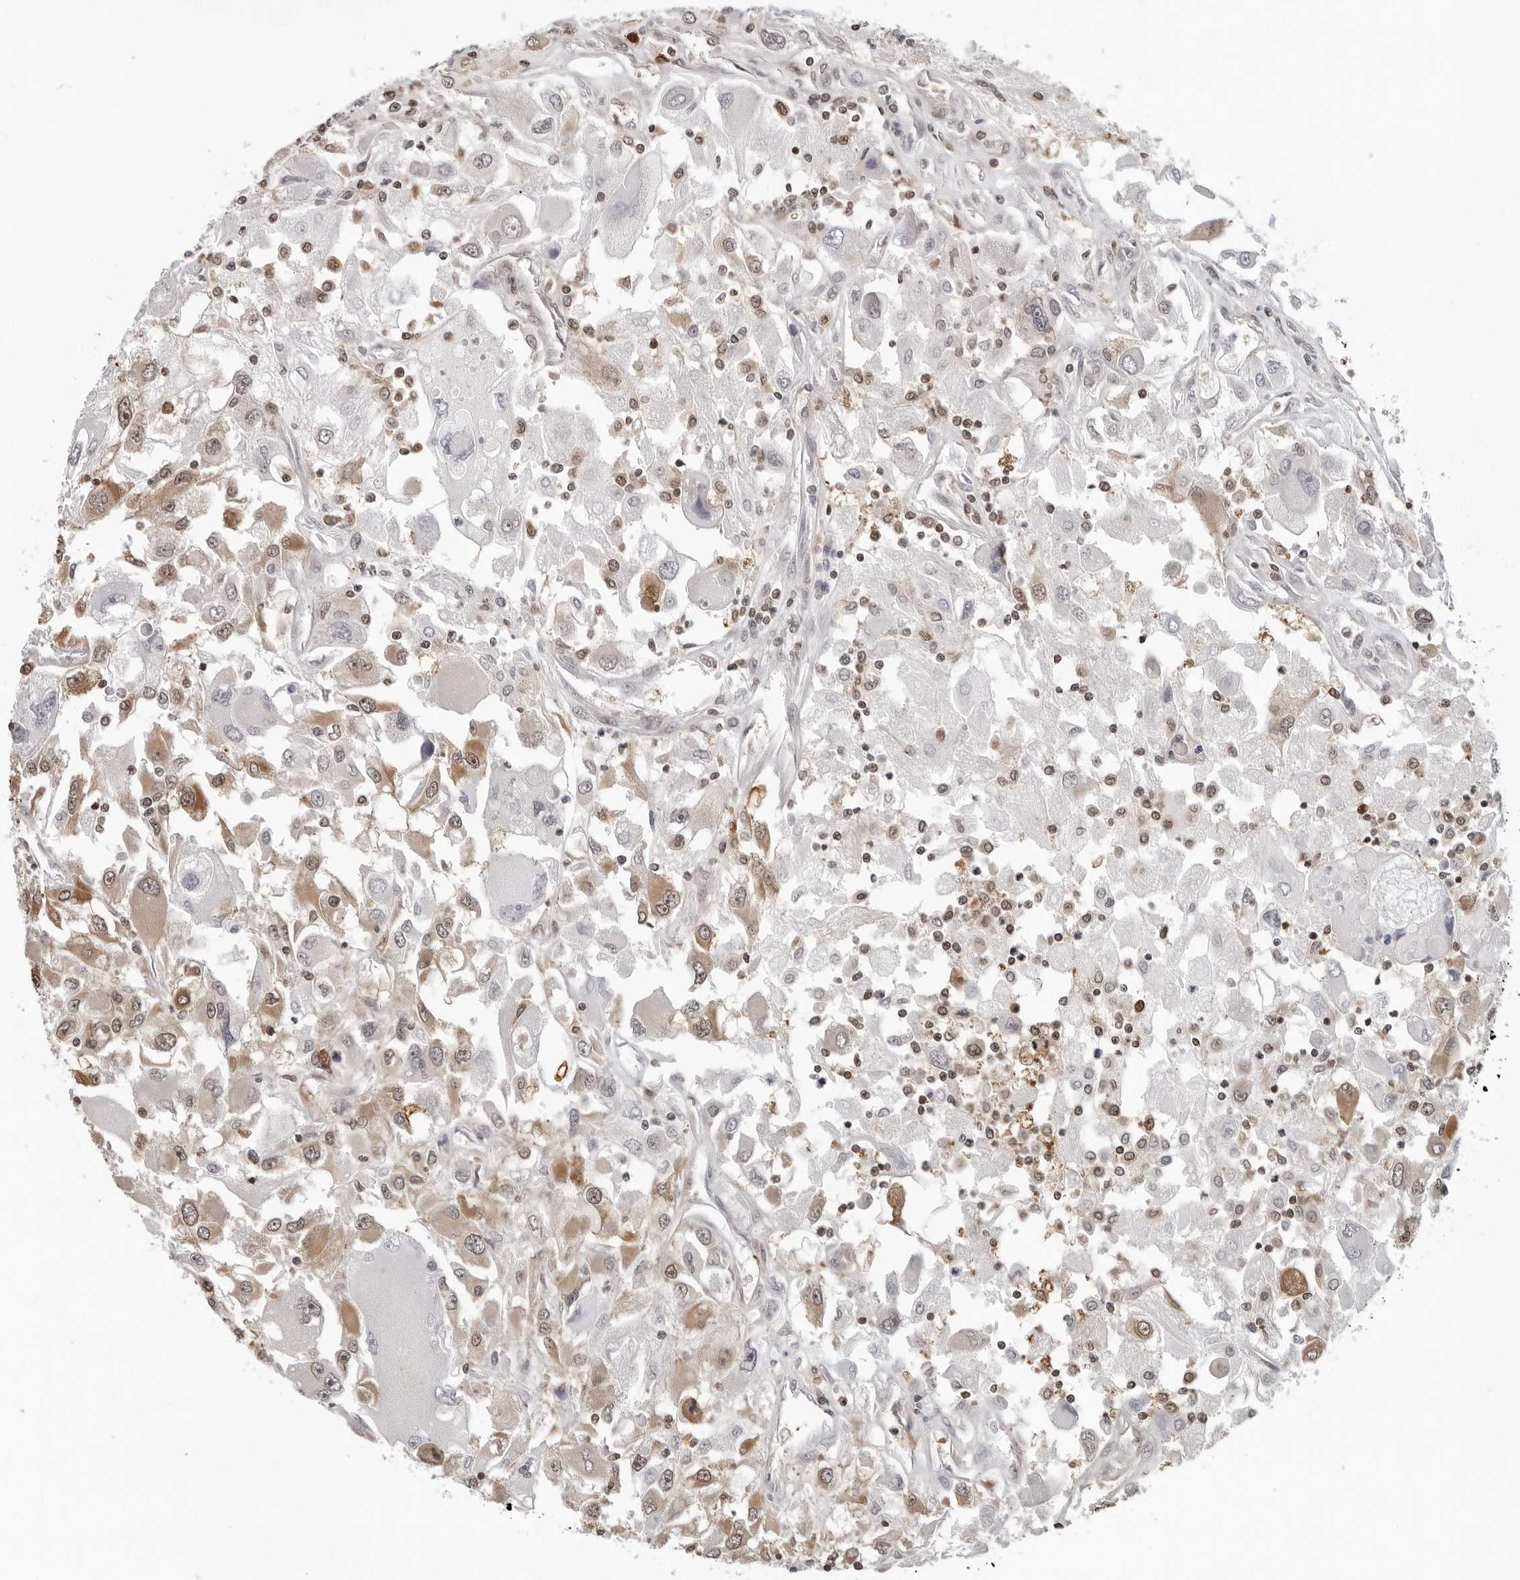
{"staining": {"intensity": "moderate", "quantity": "<25%", "location": "cytoplasmic/membranous"}, "tissue": "renal cancer", "cell_type": "Tumor cells", "image_type": "cancer", "snomed": [{"axis": "morphology", "description": "Adenocarcinoma, NOS"}, {"axis": "topography", "description": "Kidney"}], "caption": "Brown immunohistochemical staining in human adenocarcinoma (renal) shows moderate cytoplasmic/membranous positivity in about <25% of tumor cells.", "gene": "HSPH1", "patient": {"sex": "female", "age": 52}}